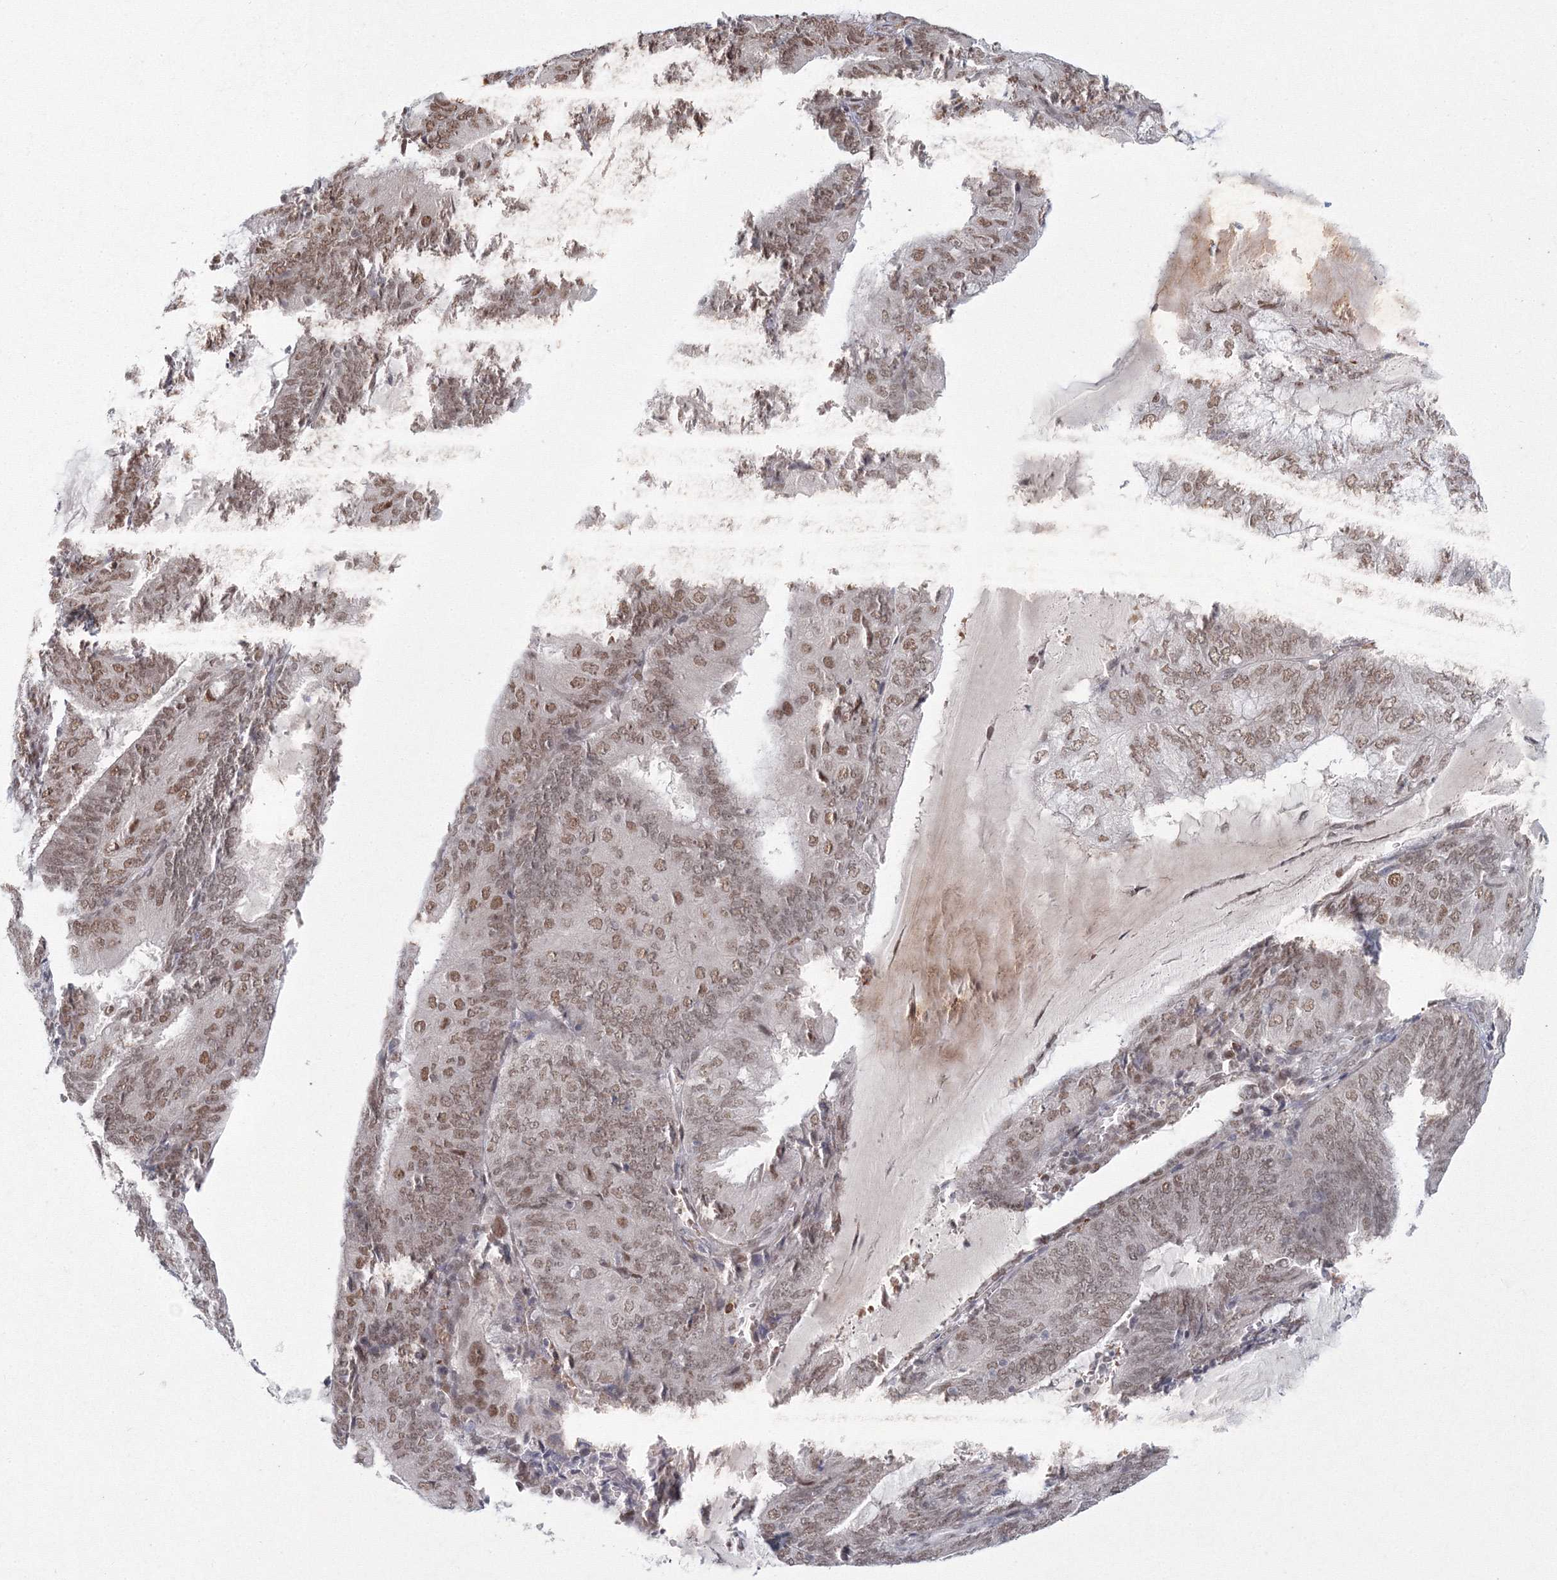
{"staining": {"intensity": "moderate", "quantity": ">75%", "location": "nuclear"}, "tissue": "endometrial cancer", "cell_type": "Tumor cells", "image_type": "cancer", "snomed": [{"axis": "morphology", "description": "Adenocarcinoma, NOS"}, {"axis": "topography", "description": "Endometrium"}], "caption": "A photomicrograph showing moderate nuclear staining in about >75% of tumor cells in endometrial cancer, as visualized by brown immunohistochemical staining.", "gene": "C3orf33", "patient": {"sex": "female", "age": 81}}